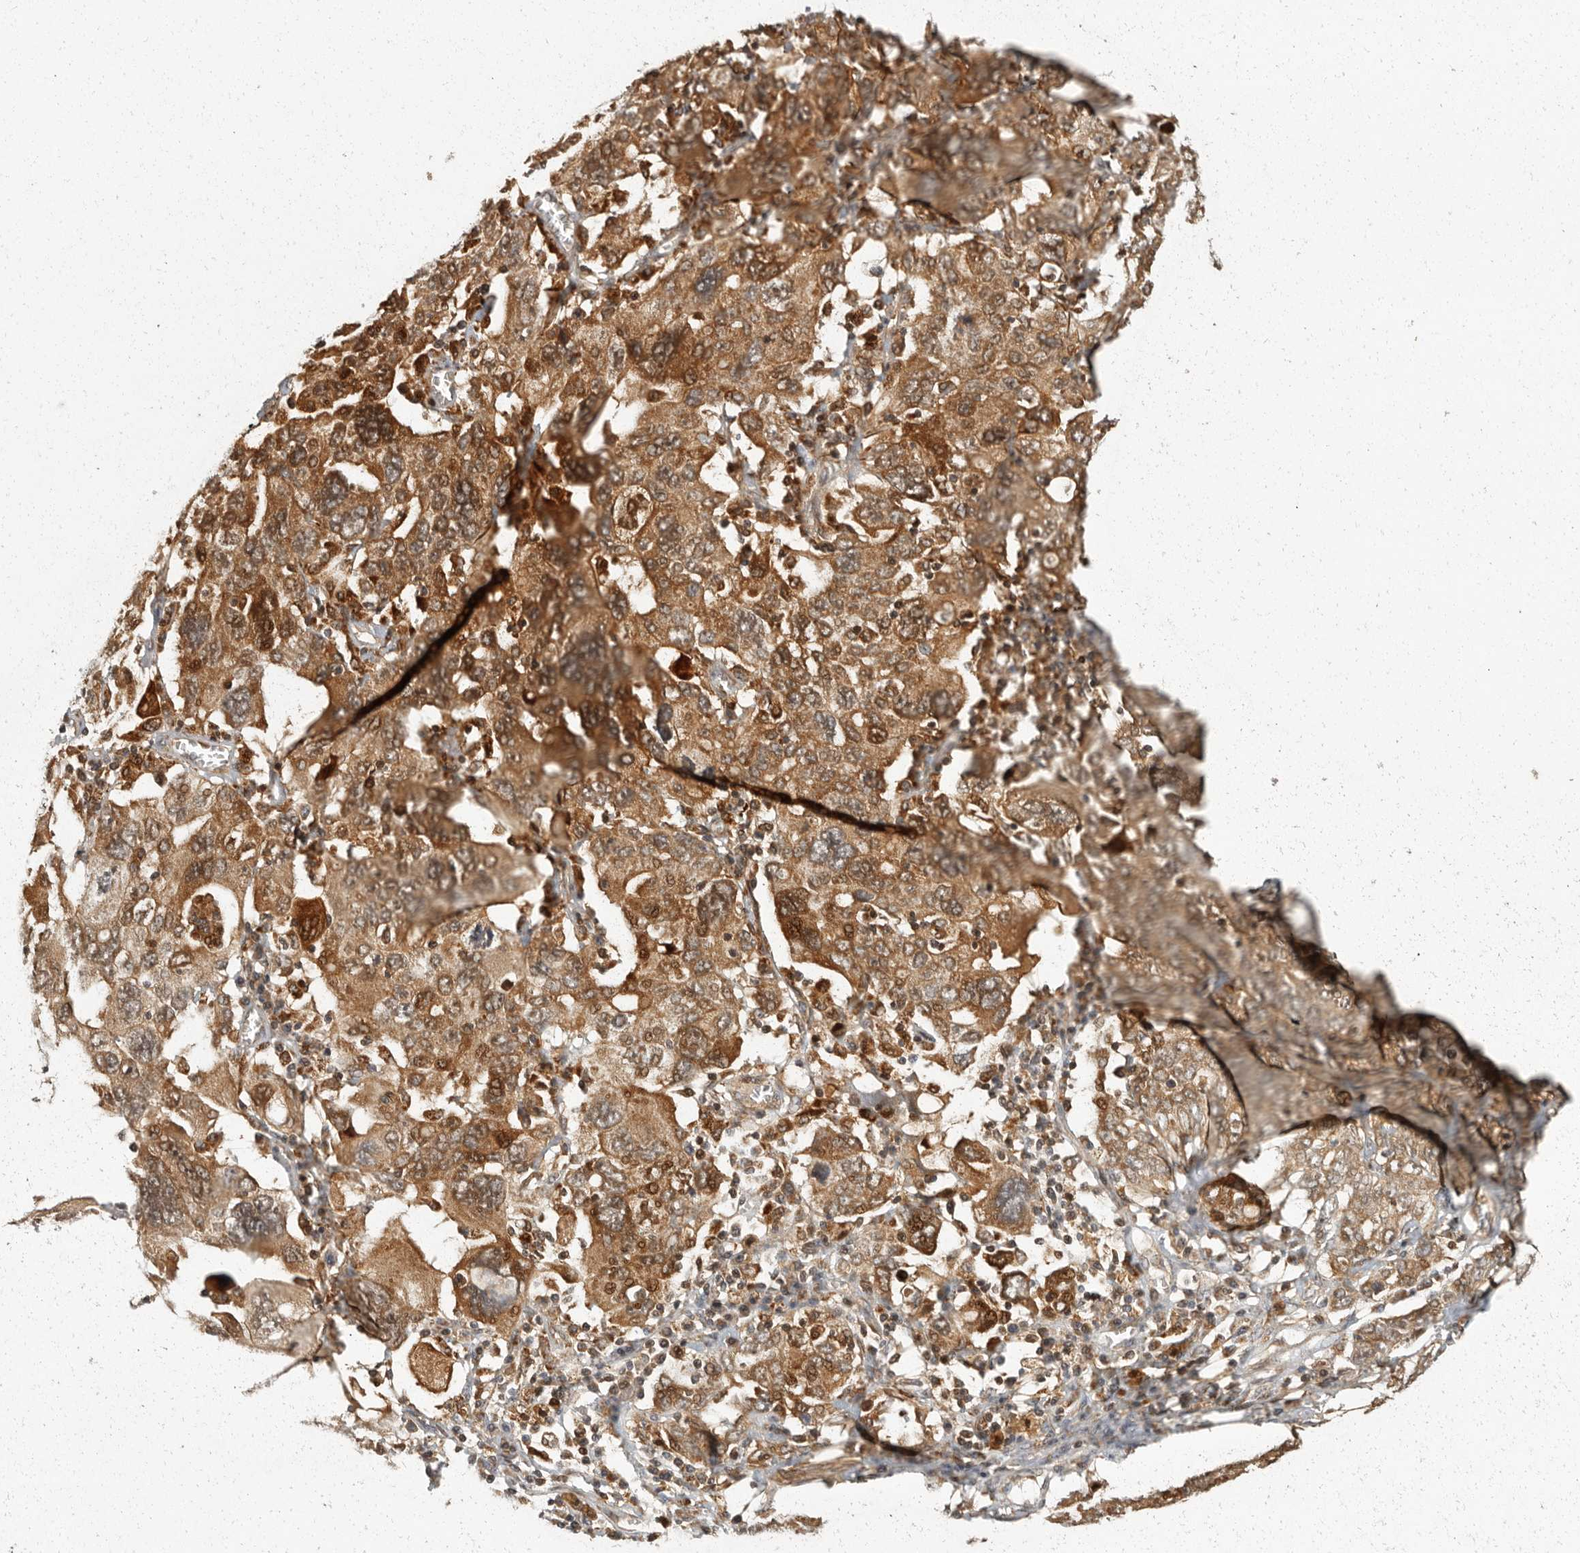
{"staining": {"intensity": "strong", "quantity": ">75%", "location": "cytoplasmic/membranous,nuclear"}, "tissue": "ovarian cancer", "cell_type": "Tumor cells", "image_type": "cancer", "snomed": [{"axis": "morphology", "description": "Carcinoma, endometroid"}, {"axis": "topography", "description": "Ovary"}], "caption": "Human endometroid carcinoma (ovarian) stained for a protein (brown) exhibits strong cytoplasmic/membranous and nuclear positive expression in approximately >75% of tumor cells.", "gene": "SWT1", "patient": {"sex": "female", "age": 62}}